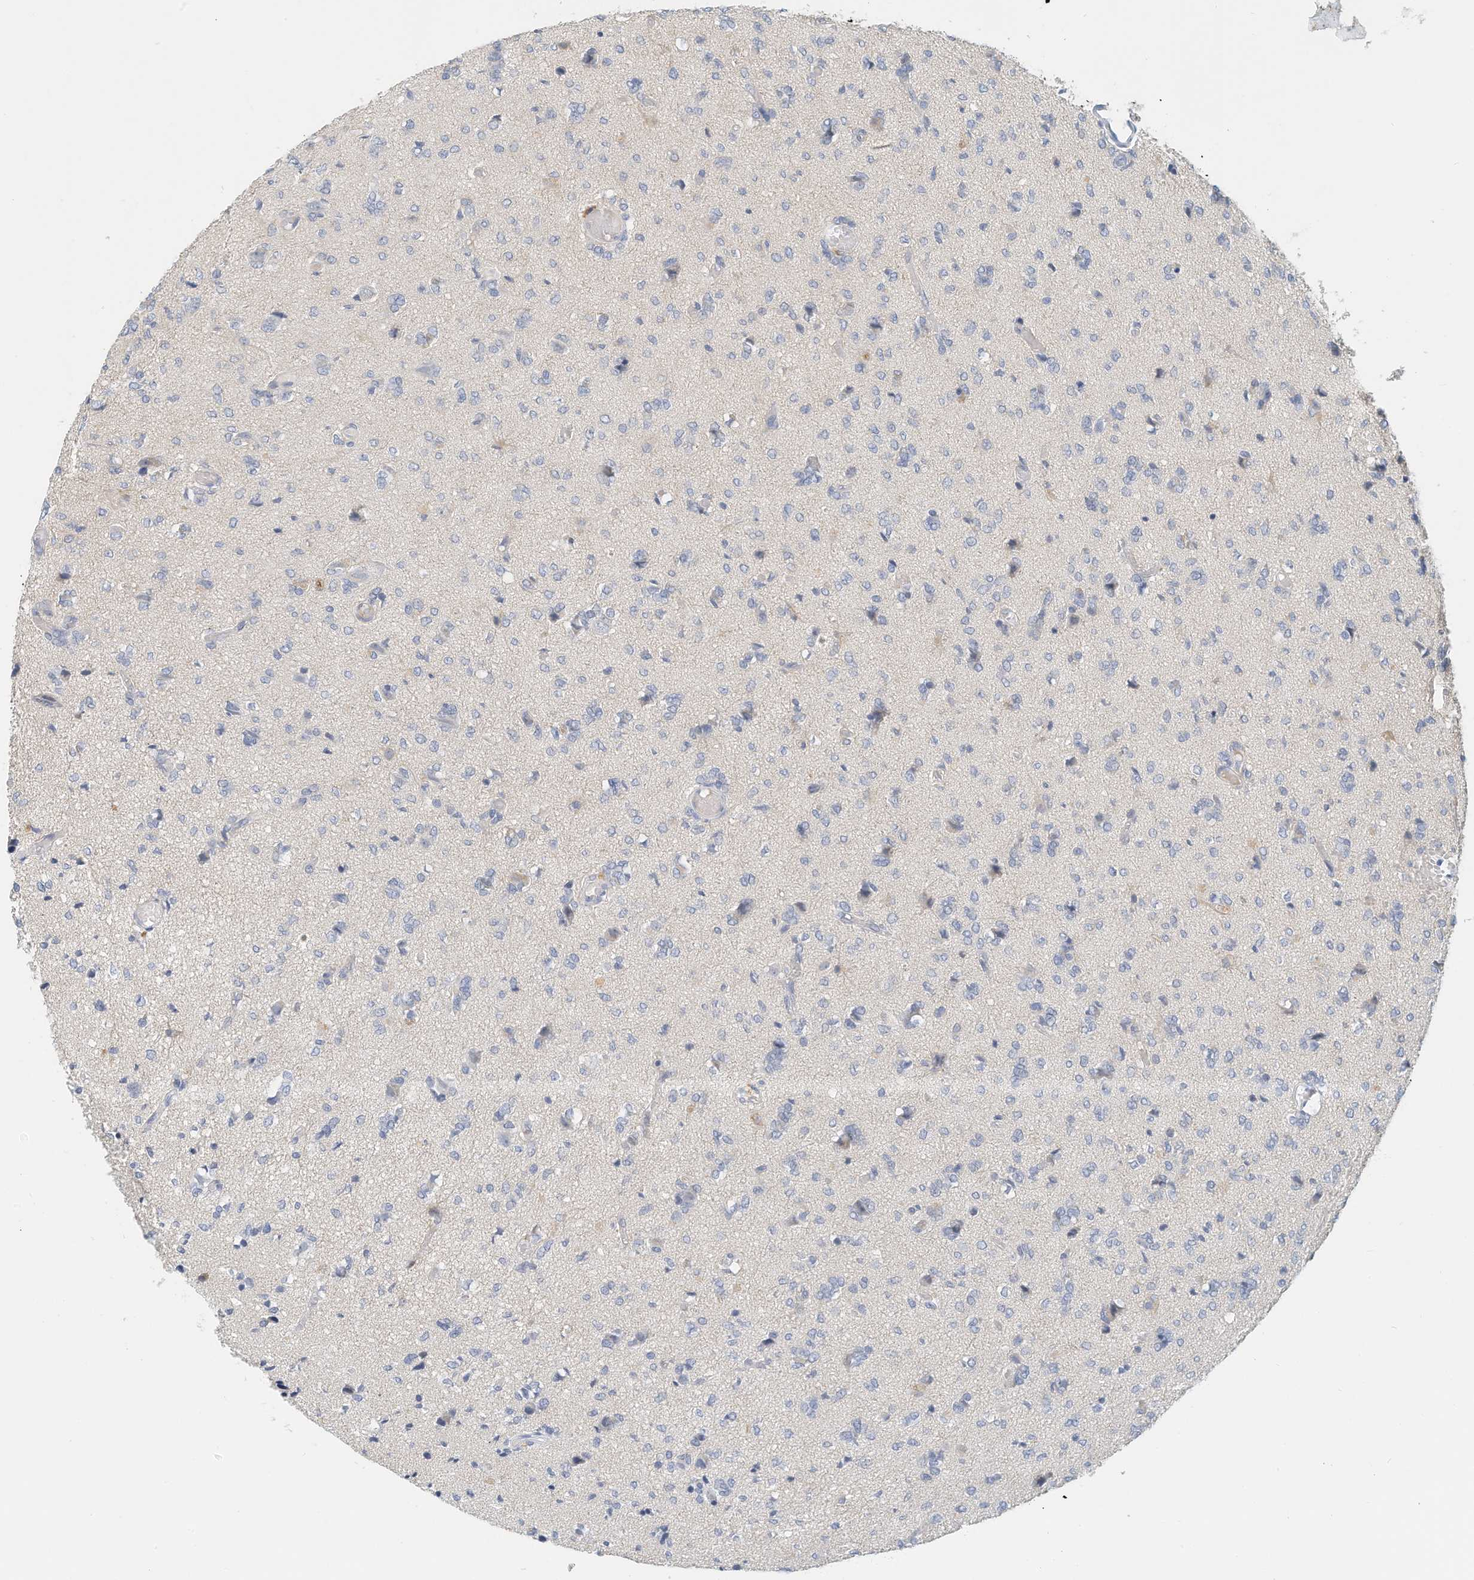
{"staining": {"intensity": "negative", "quantity": "none", "location": "none"}, "tissue": "glioma", "cell_type": "Tumor cells", "image_type": "cancer", "snomed": [{"axis": "morphology", "description": "Glioma, malignant, High grade"}, {"axis": "topography", "description": "Brain"}], "caption": "A high-resolution histopathology image shows immunohistochemistry (IHC) staining of malignant glioma (high-grade), which demonstrates no significant staining in tumor cells. (Brightfield microscopy of DAB IHC at high magnification).", "gene": "ARHGAP28", "patient": {"sex": "female", "age": 59}}